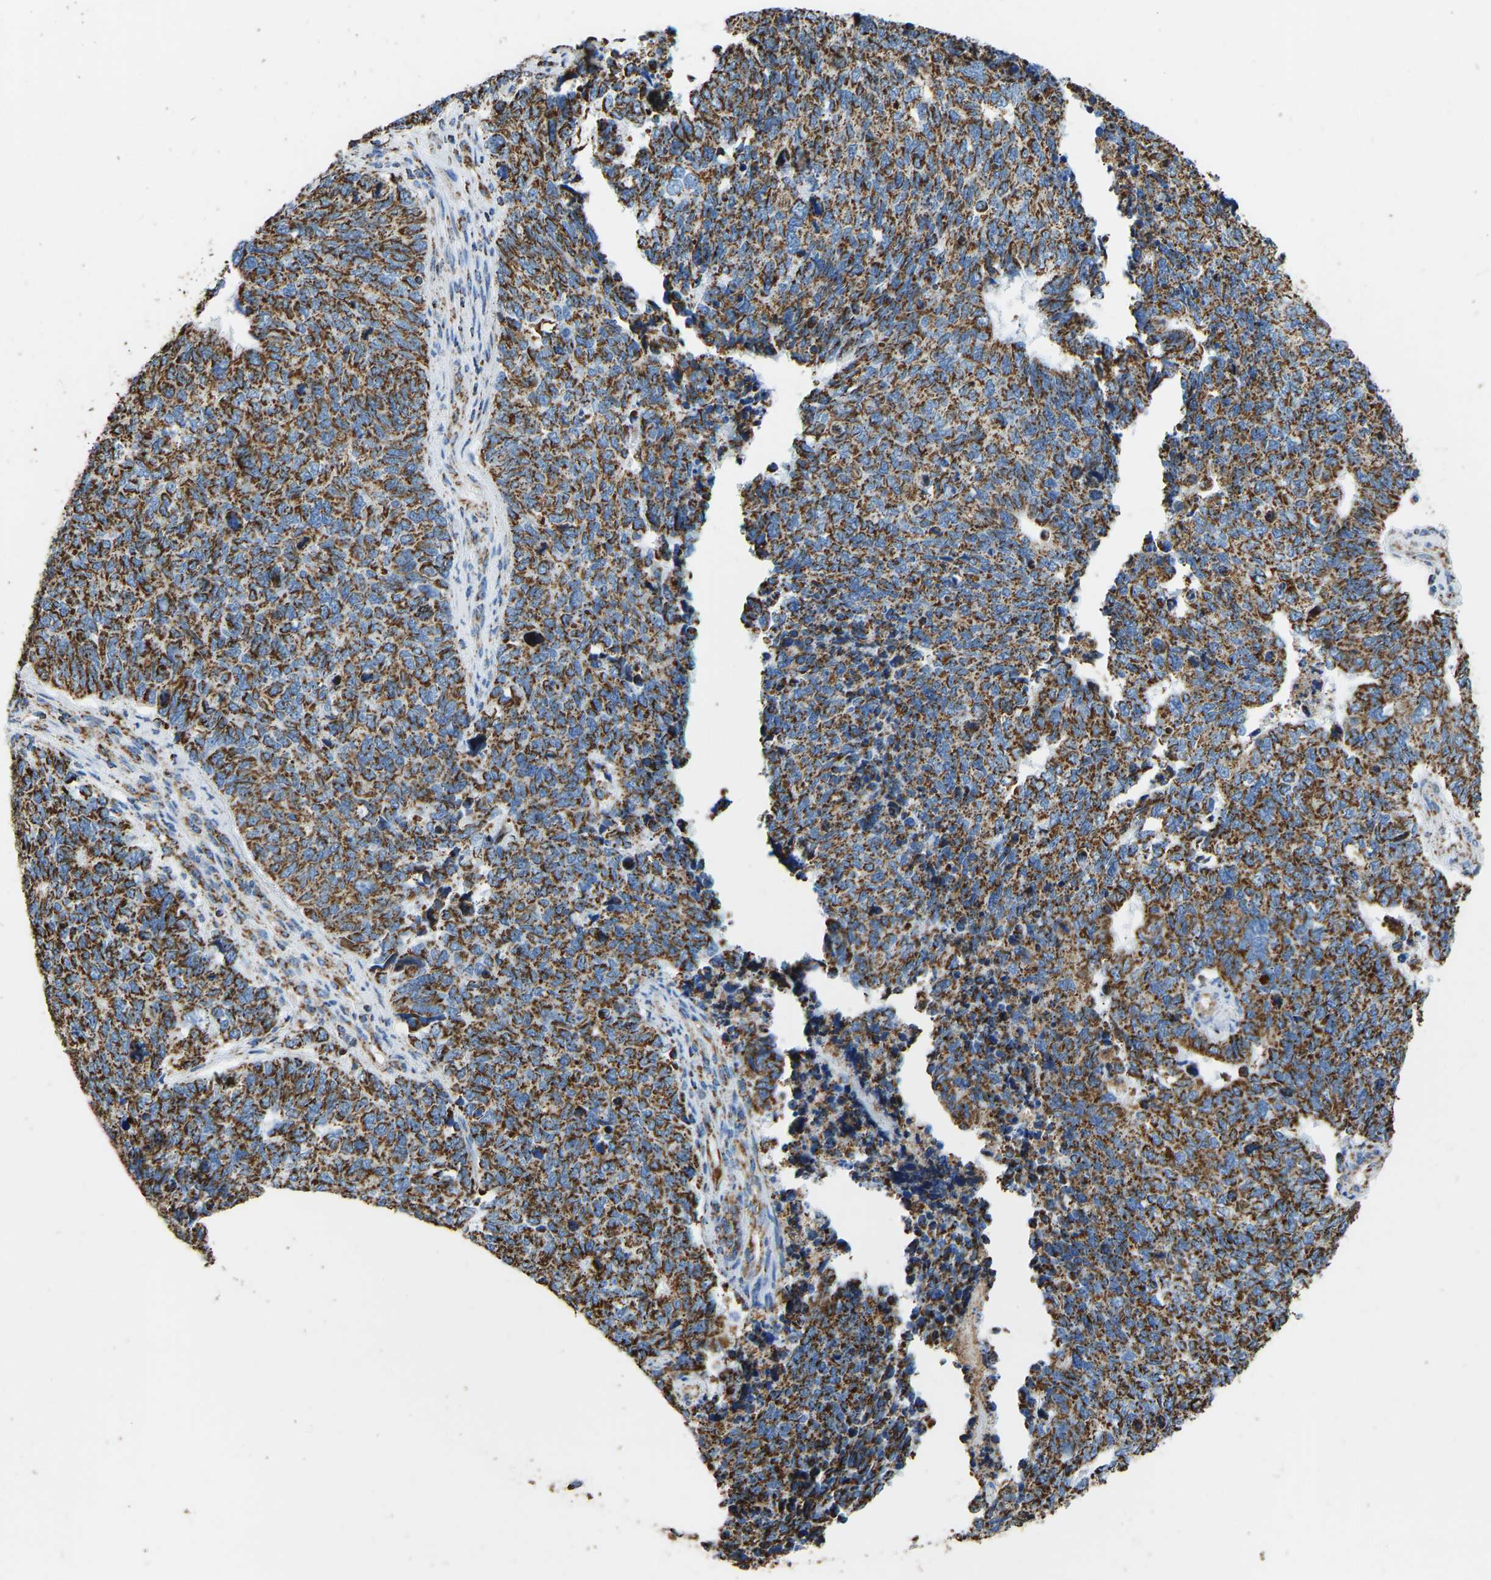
{"staining": {"intensity": "strong", "quantity": ">75%", "location": "cytoplasmic/membranous"}, "tissue": "cervical cancer", "cell_type": "Tumor cells", "image_type": "cancer", "snomed": [{"axis": "morphology", "description": "Squamous cell carcinoma, NOS"}, {"axis": "topography", "description": "Cervix"}], "caption": "Human cervical squamous cell carcinoma stained for a protein (brown) exhibits strong cytoplasmic/membranous positive staining in about >75% of tumor cells.", "gene": "IRX6", "patient": {"sex": "female", "age": 63}}